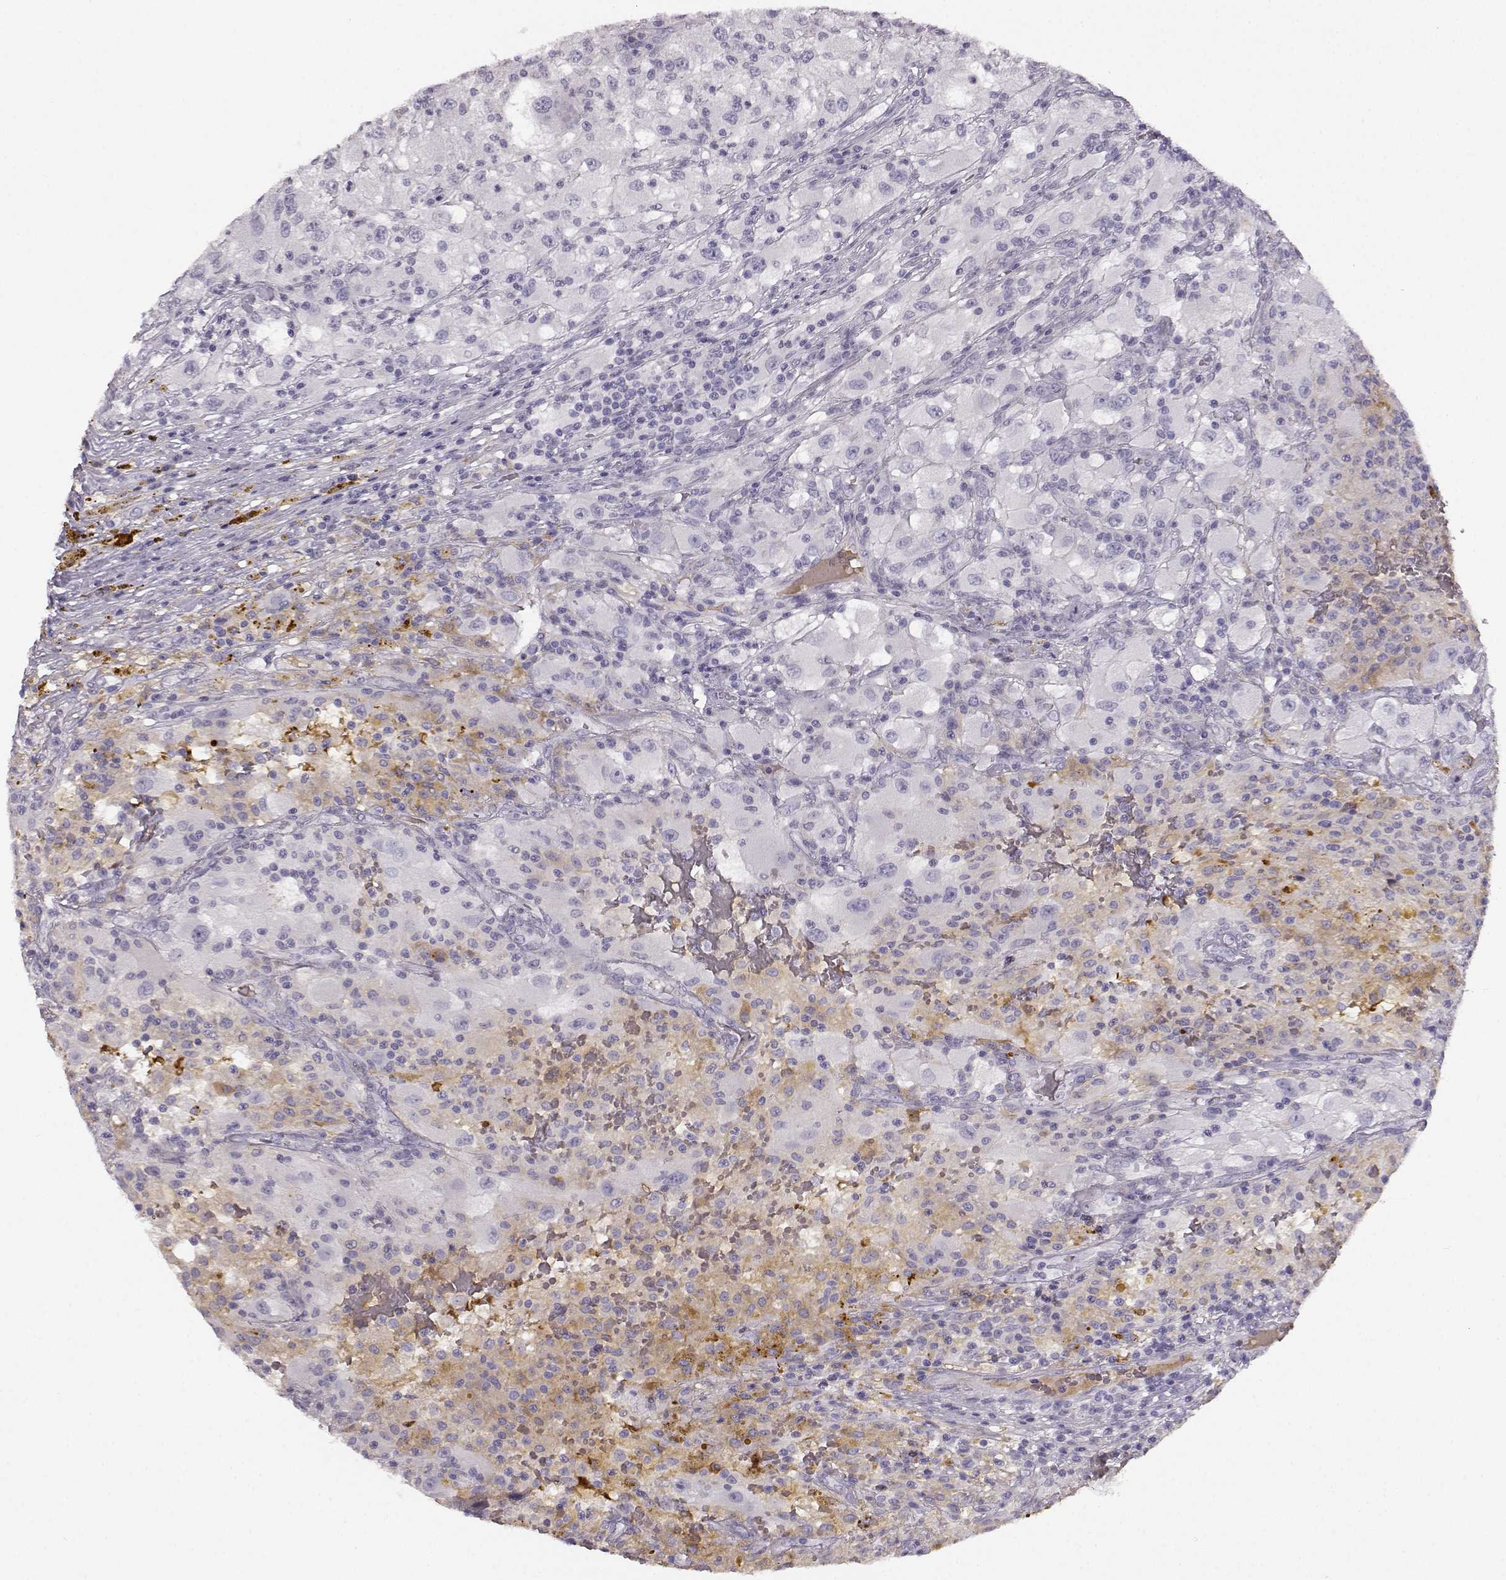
{"staining": {"intensity": "weak", "quantity": "<25%", "location": "cytoplasmic/membranous"}, "tissue": "renal cancer", "cell_type": "Tumor cells", "image_type": "cancer", "snomed": [{"axis": "morphology", "description": "Adenocarcinoma, NOS"}, {"axis": "topography", "description": "Kidney"}], "caption": "IHC of human renal cancer shows no positivity in tumor cells. (Immunohistochemistry, brightfield microscopy, high magnification).", "gene": "KIAA0319", "patient": {"sex": "female", "age": 67}}